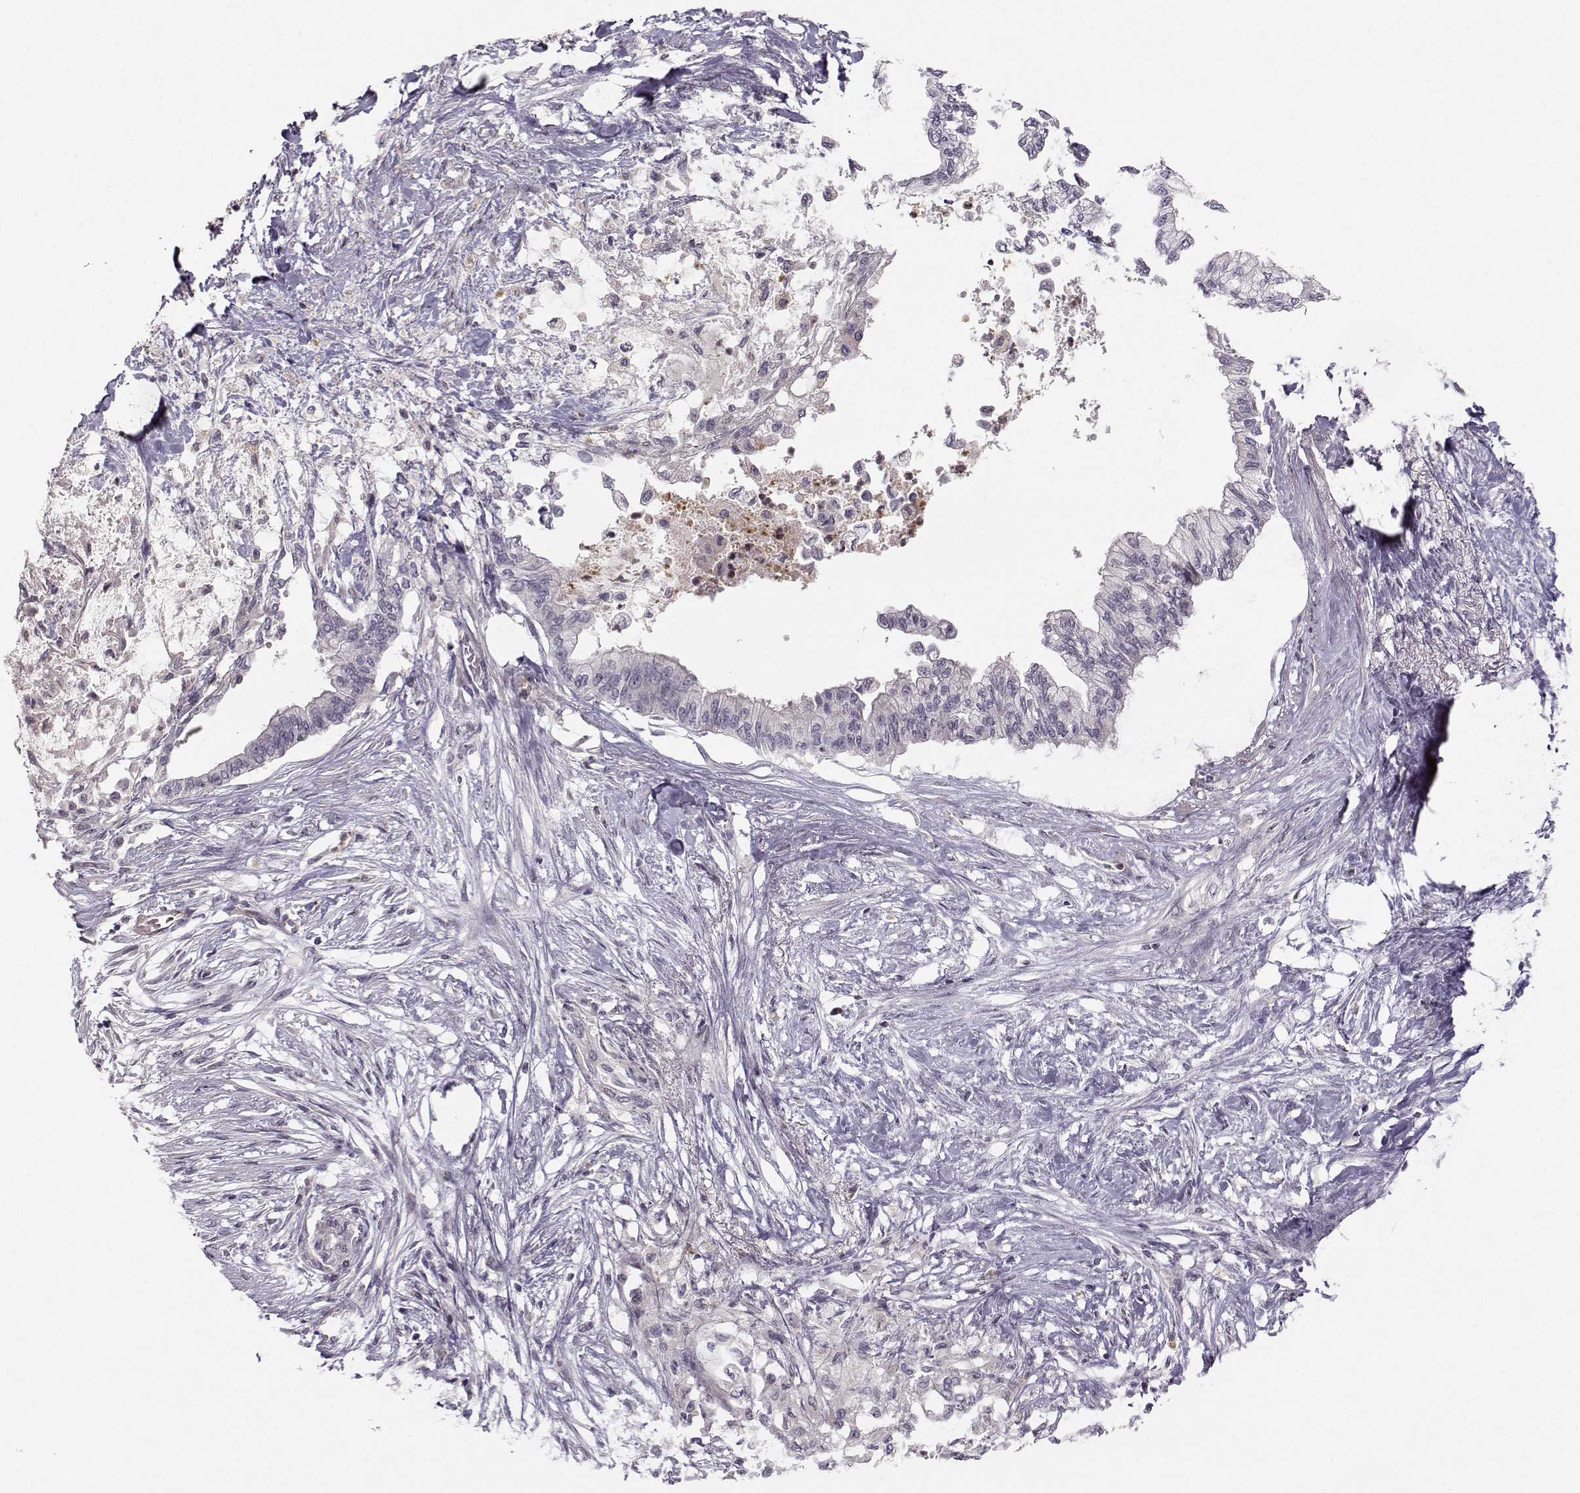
{"staining": {"intensity": "negative", "quantity": "none", "location": "none"}, "tissue": "pancreatic cancer", "cell_type": "Tumor cells", "image_type": "cancer", "snomed": [{"axis": "morphology", "description": "Normal tissue, NOS"}, {"axis": "morphology", "description": "Adenocarcinoma, NOS"}, {"axis": "topography", "description": "Pancreas"}, {"axis": "topography", "description": "Duodenum"}], "caption": "IHC of pancreatic adenocarcinoma exhibits no positivity in tumor cells.", "gene": "OPRD1", "patient": {"sex": "female", "age": 60}}